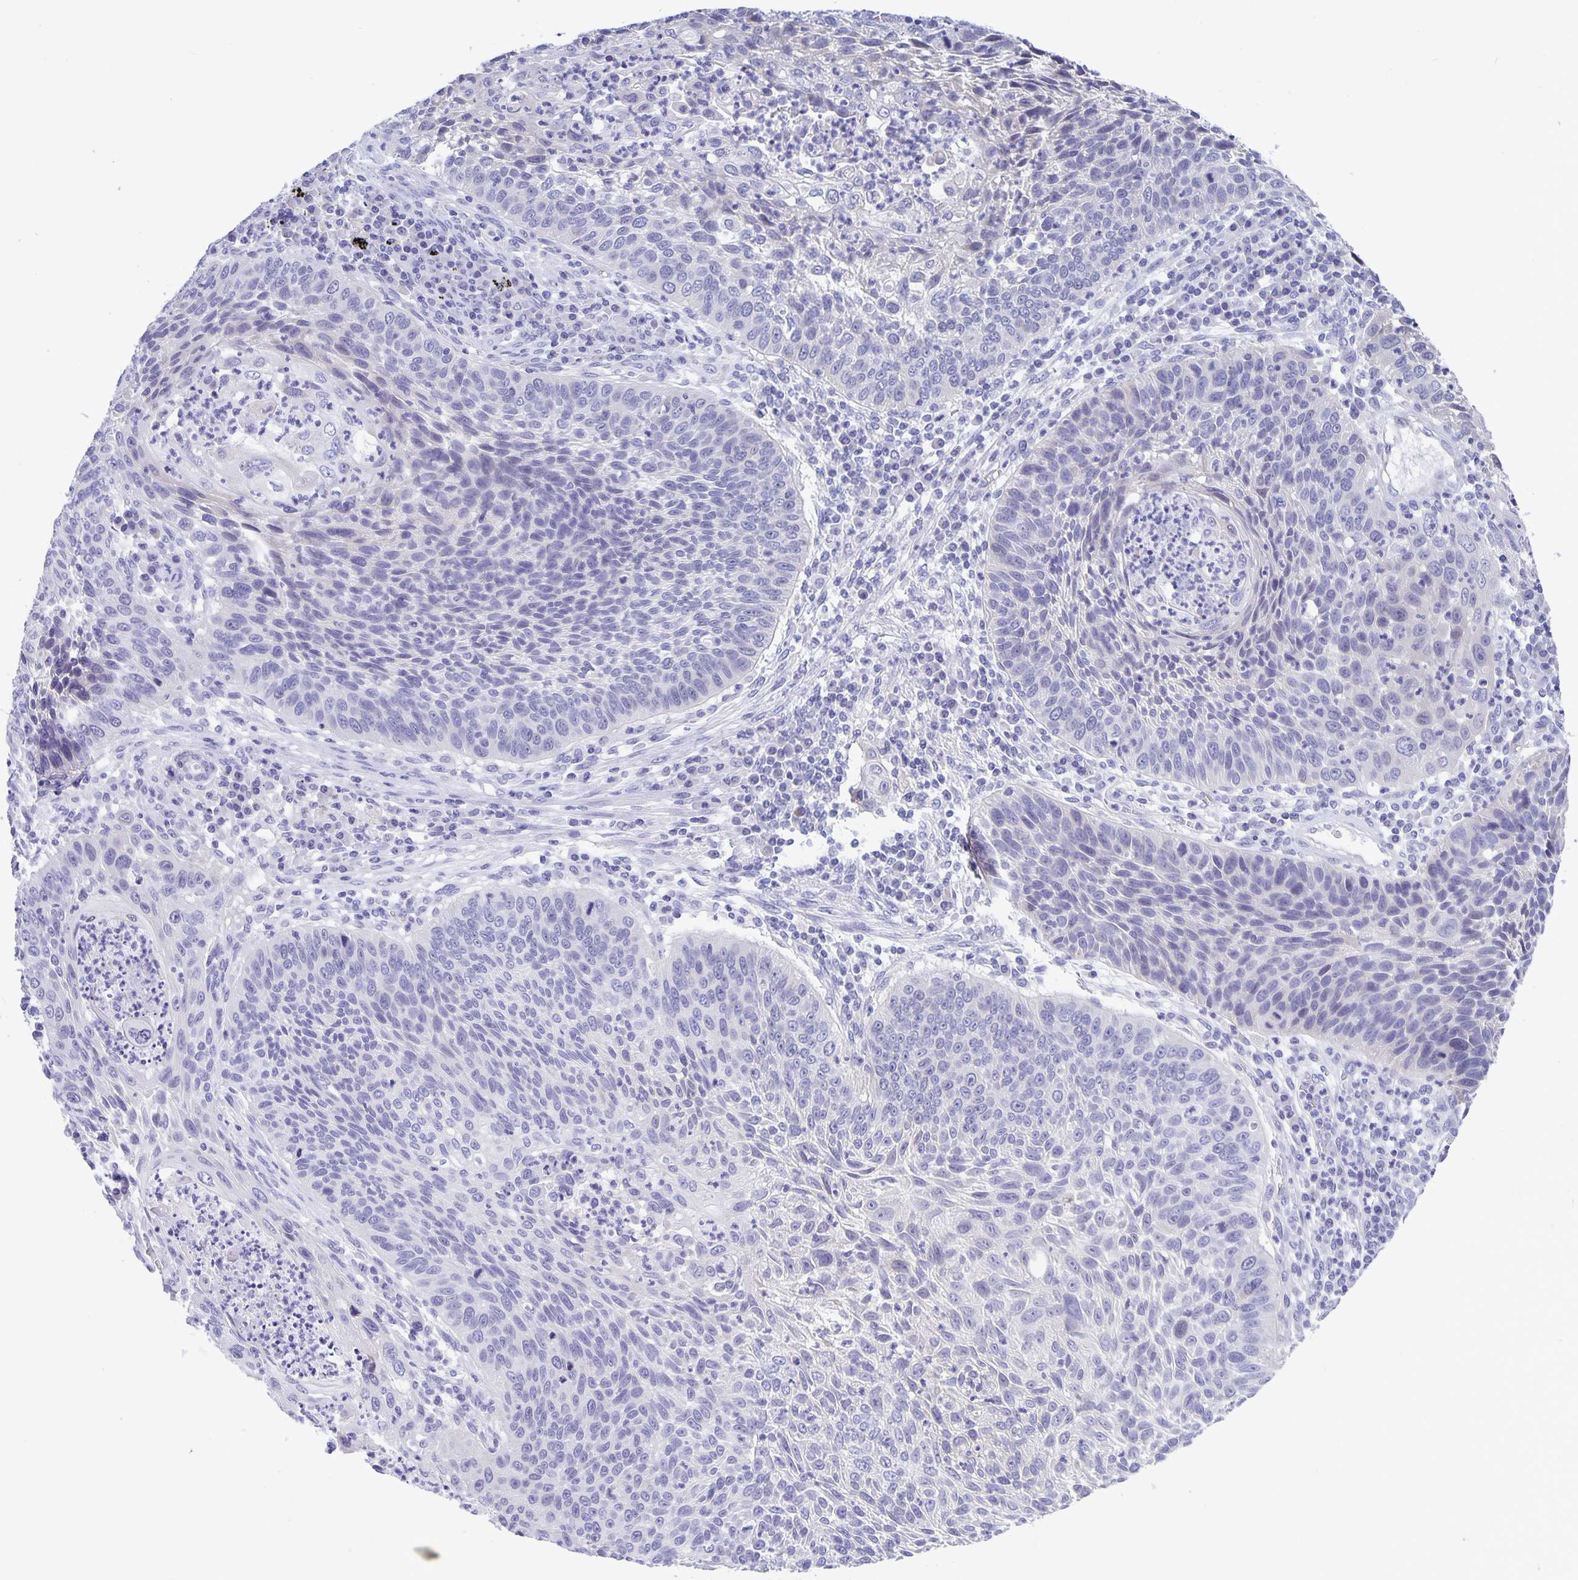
{"staining": {"intensity": "negative", "quantity": "none", "location": "none"}, "tissue": "lung cancer", "cell_type": "Tumor cells", "image_type": "cancer", "snomed": [{"axis": "morphology", "description": "Squamous cell carcinoma, NOS"}, {"axis": "morphology", "description": "Squamous cell carcinoma, metastatic, NOS"}, {"axis": "topography", "description": "Lung"}, {"axis": "topography", "description": "Pleura, NOS"}], "caption": "IHC image of neoplastic tissue: human metastatic squamous cell carcinoma (lung) stained with DAB (3,3'-diaminobenzidine) reveals no significant protein expression in tumor cells.", "gene": "ERMN", "patient": {"sex": "male", "age": 72}}